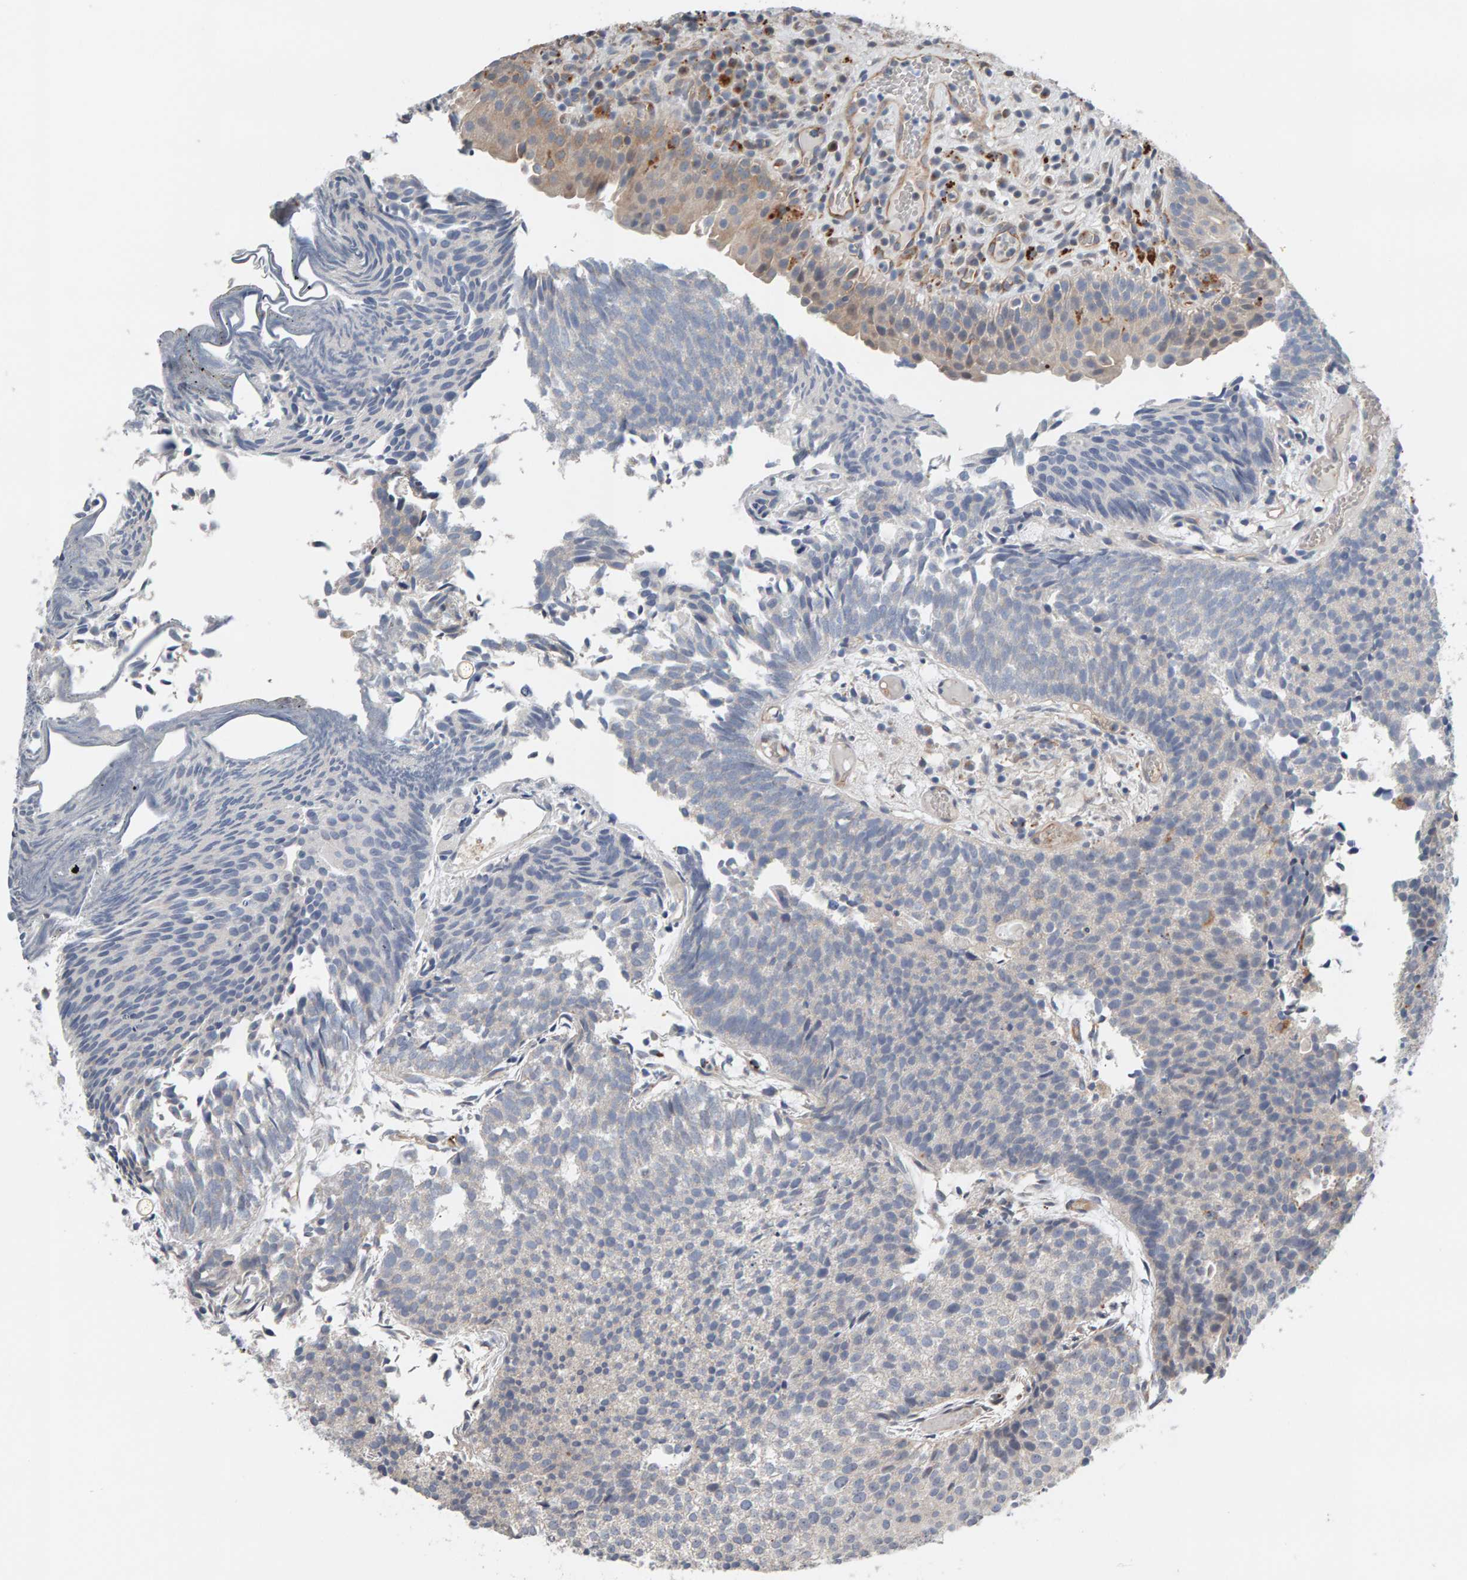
{"staining": {"intensity": "negative", "quantity": "none", "location": "none"}, "tissue": "urothelial cancer", "cell_type": "Tumor cells", "image_type": "cancer", "snomed": [{"axis": "morphology", "description": "Urothelial carcinoma, Low grade"}, {"axis": "topography", "description": "Urinary bladder"}], "caption": "The image displays no significant positivity in tumor cells of urothelial cancer.", "gene": "IPPK", "patient": {"sex": "male", "age": 86}}